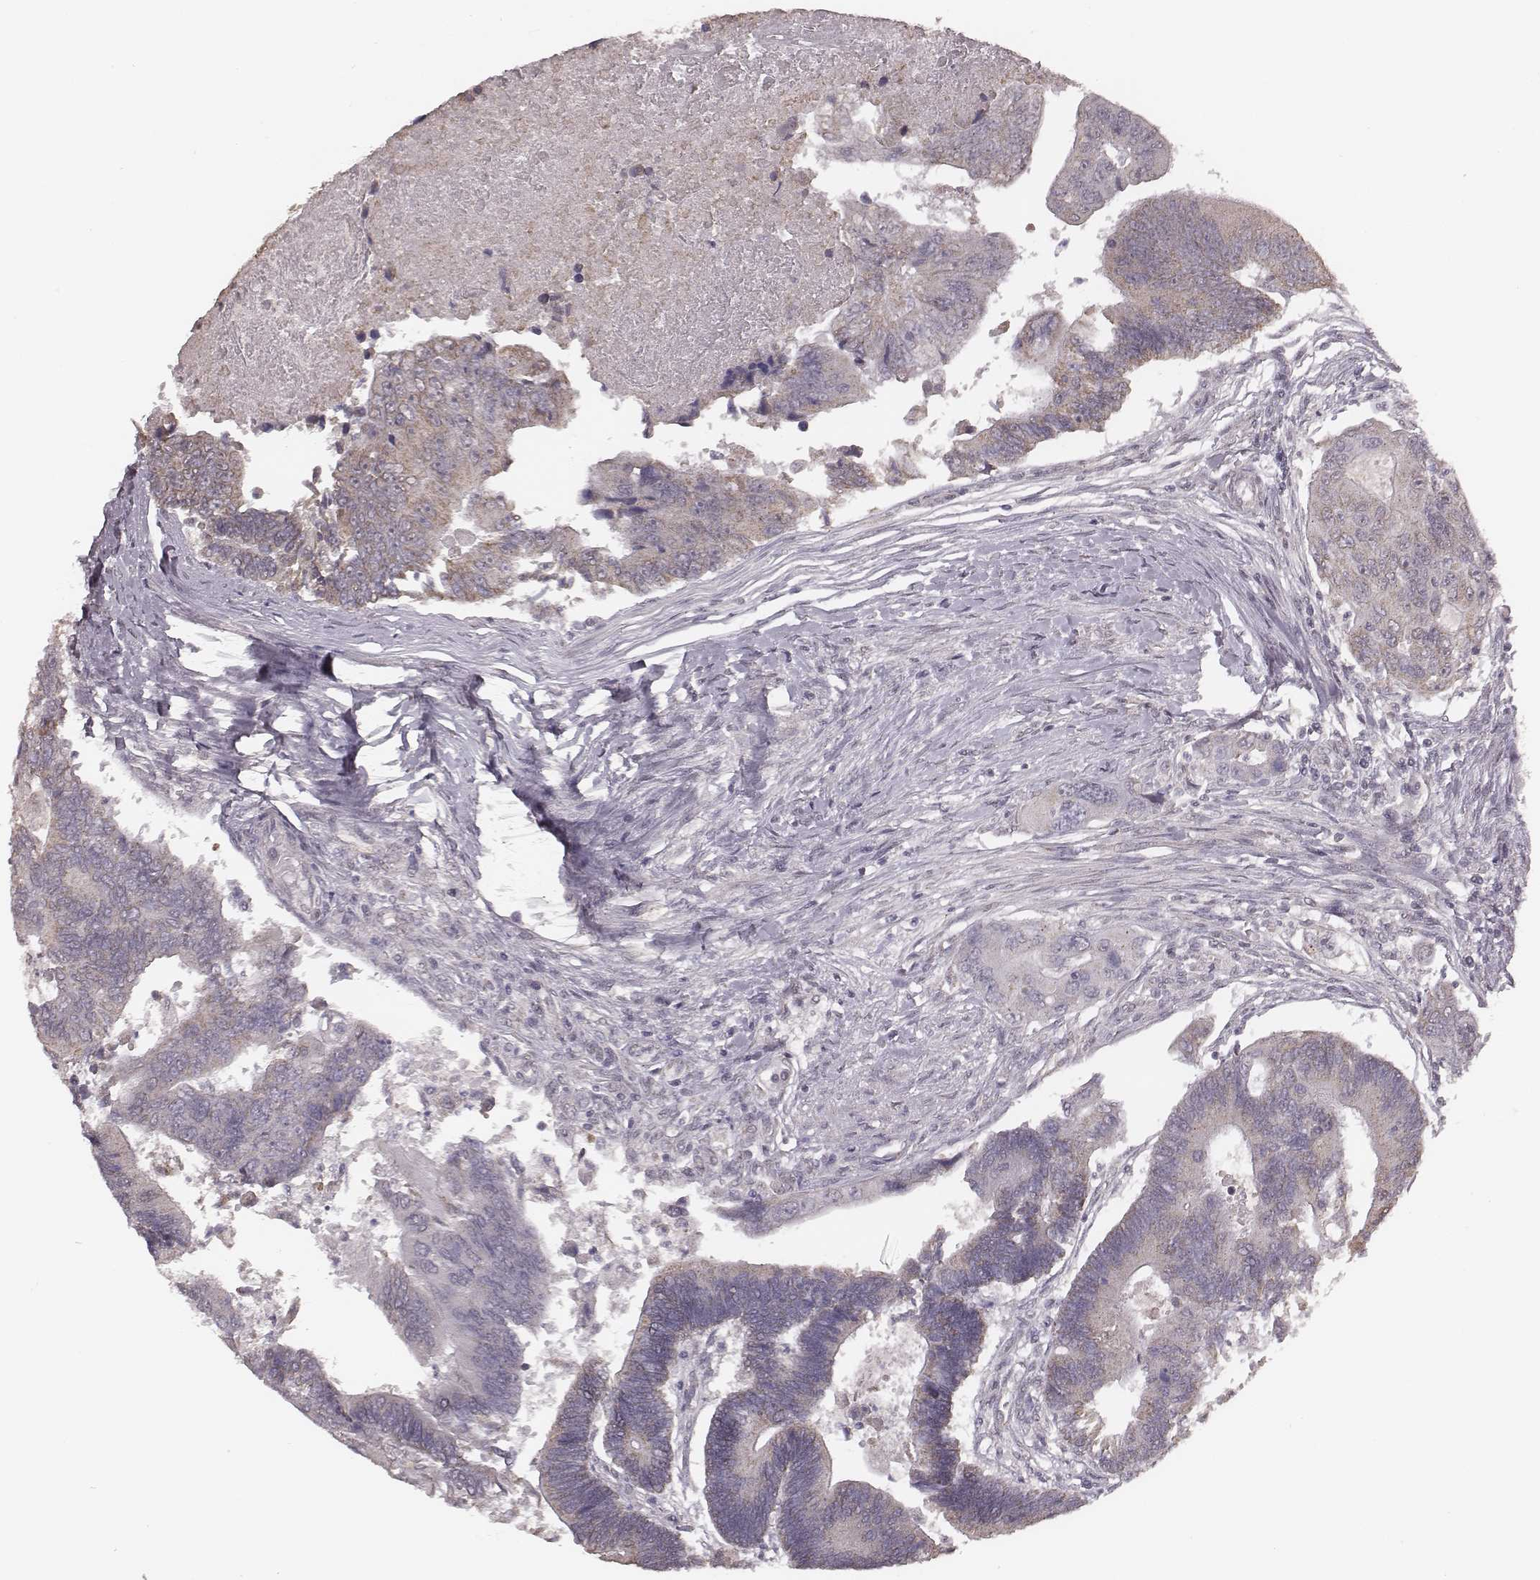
{"staining": {"intensity": "moderate", "quantity": "<25%", "location": "cytoplasmic/membranous"}, "tissue": "colorectal cancer", "cell_type": "Tumor cells", "image_type": "cancer", "snomed": [{"axis": "morphology", "description": "Adenocarcinoma, NOS"}, {"axis": "topography", "description": "Colon"}], "caption": "The photomicrograph reveals staining of colorectal cancer, revealing moderate cytoplasmic/membranous protein positivity (brown color) within tumor cells. (DAB IHC, brown staining for protein, blue staining for nuclei).", "gene": "SLC7A4", "patient": {"sex": "female", "age": 67}}